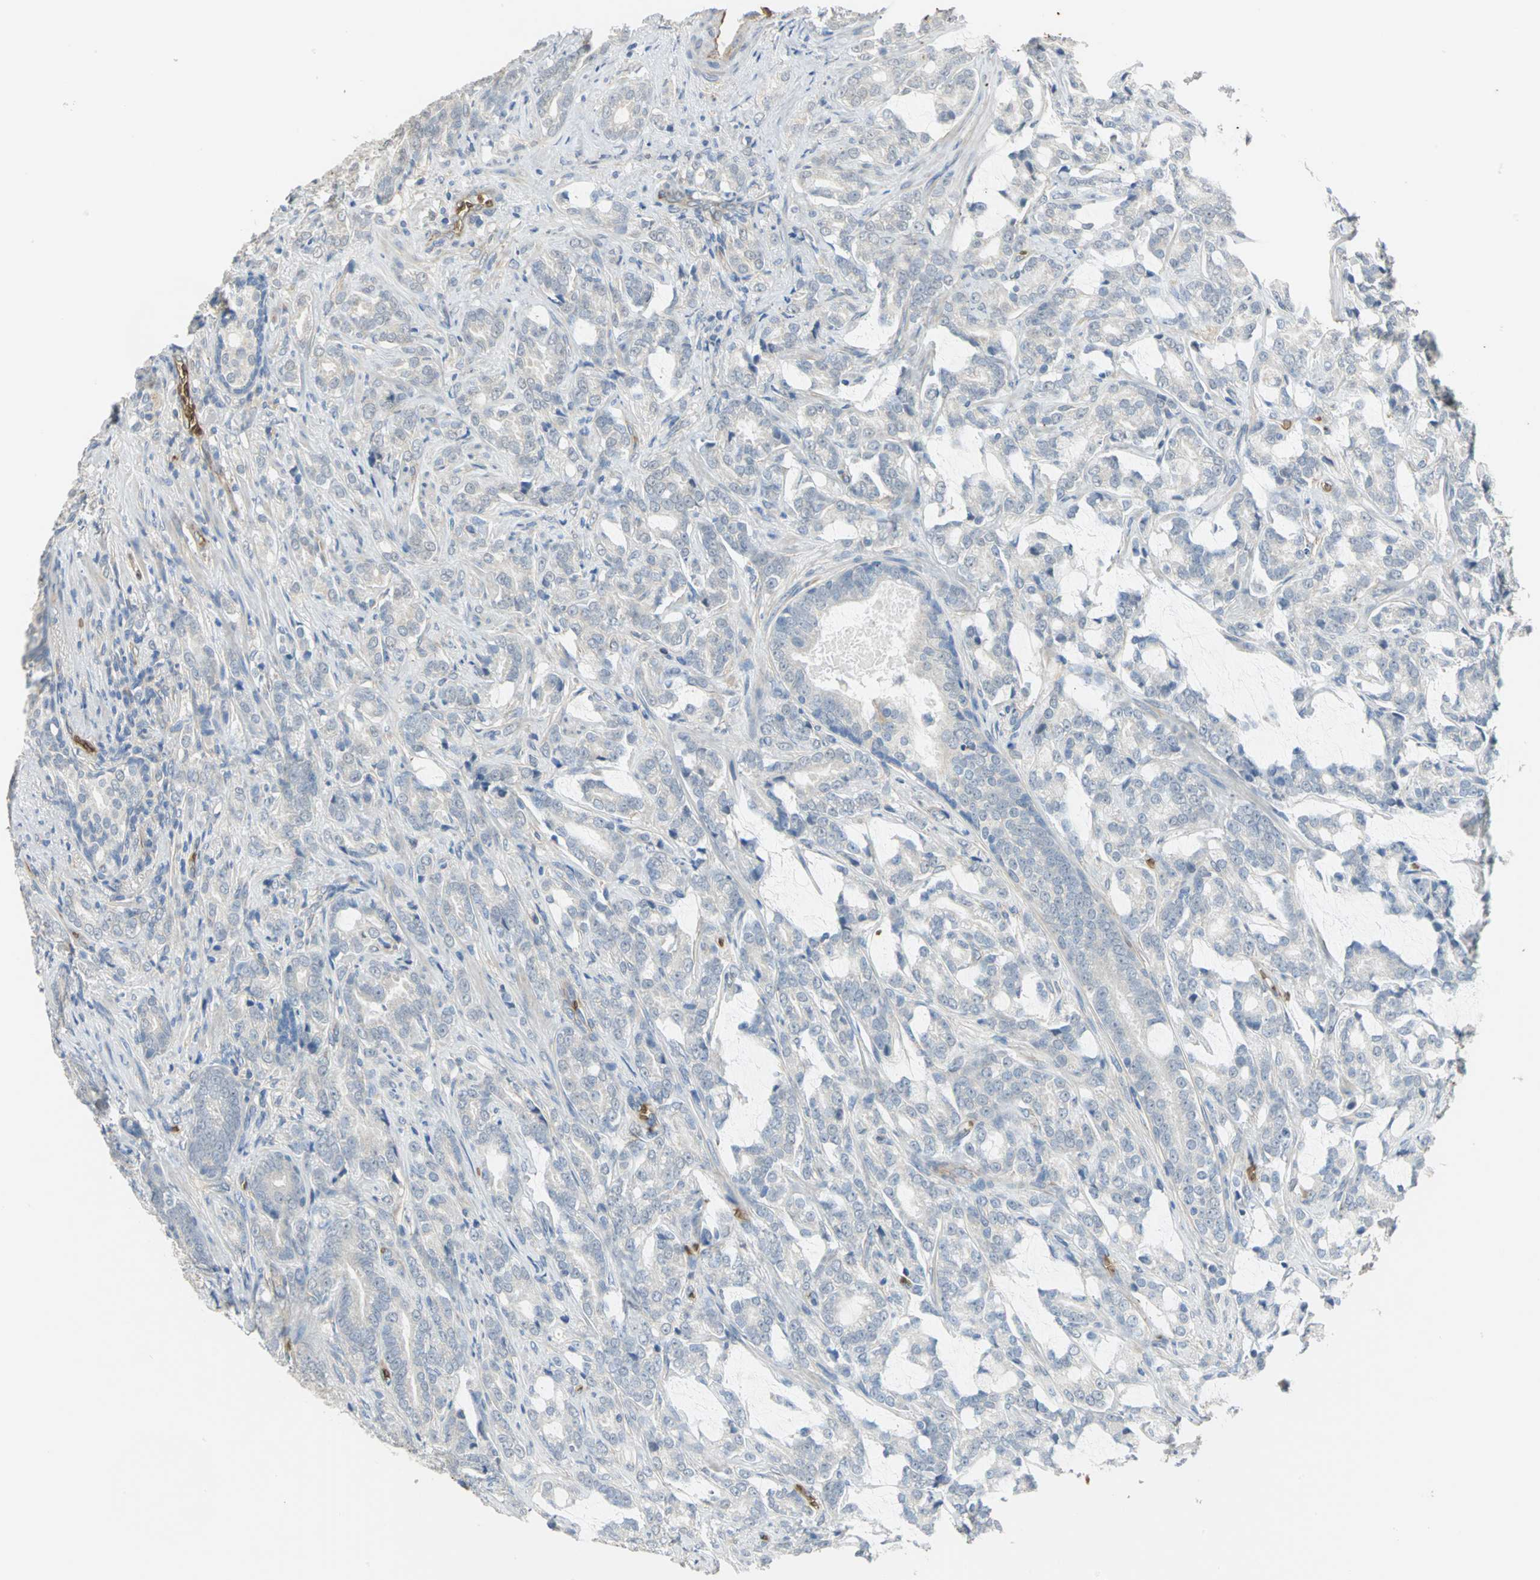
{"staining": {"intensity": "weak", "quantity": "25%-75%", "location": "cytoplasmic/membranous"}, "tissue": "prostate cancer", "cell_type": "Tumor cells", "image_type": "cancer", "snomed": [{"axis": "morphology", "description": "Adenocarcinoma, Low grade"}, {"axis": "topography", "description": "Prostate"}], "caption": "DAB (3,3'-diaminobenzidine) immunohistochemical staining of prostate cancer displays weak cytoplasmic/membranous protein staining in approximately 25%-75% of tumor cells. (DAB (3,3'-diaminobenzidine) IHC with brightfield microscopy, high magnification).", "gene": "TREM1", "patient": {"sex": "male", "age": 58}}